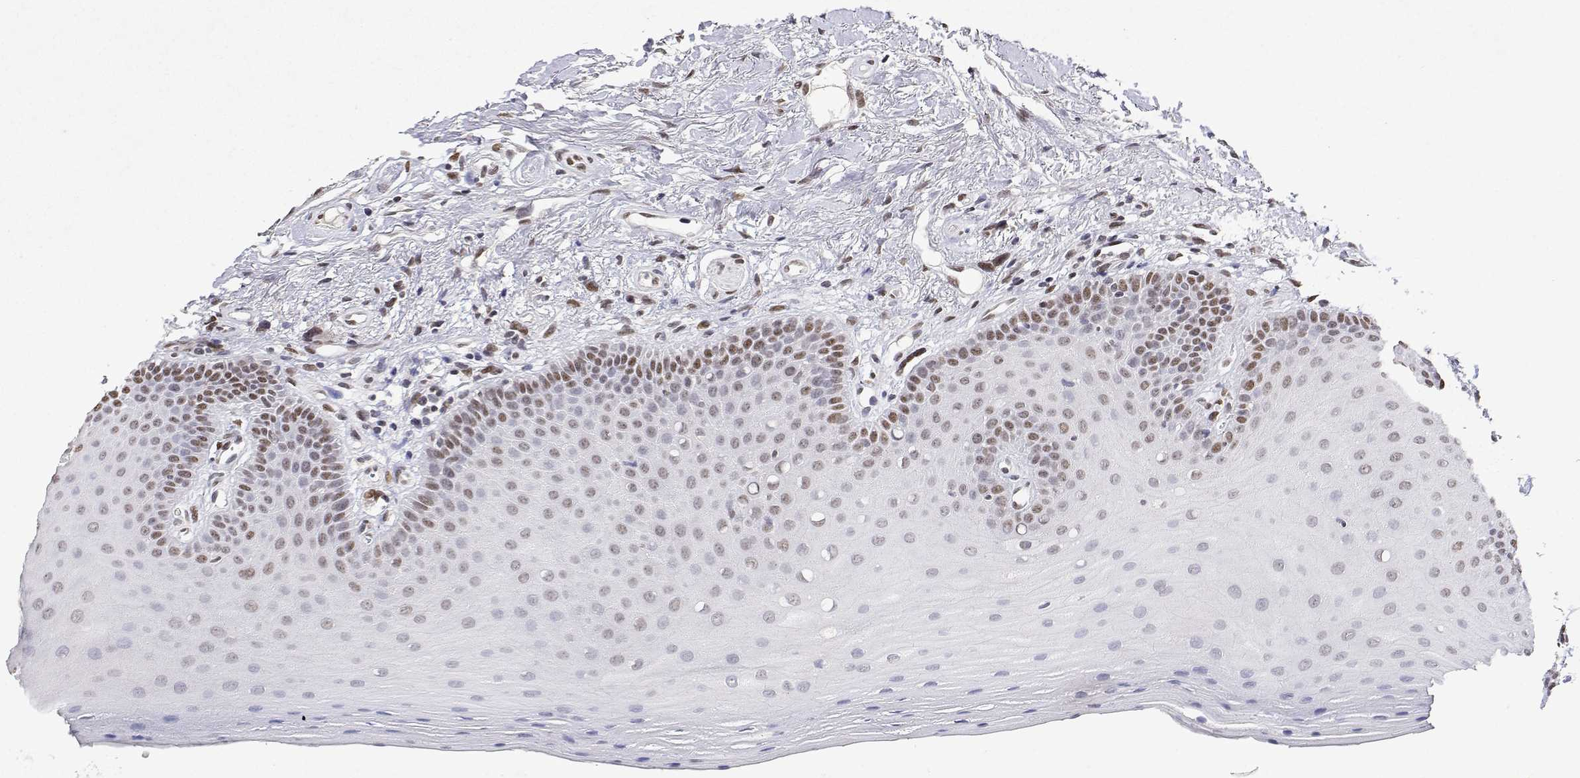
{"staining": {"intensity": "moderate", "quantity": "25%-75%", "location": "nuclear"}, "tissue": "oral mucosa", "cell_type": "Squamous epithelial cells", "image_type": "normal", "snomed": [{"axis": "morphology", "description": "Normal tissue, NOS"}, {"axis": "morphology", "description": "Normal morphology"}, {"axis": "topography", "description": "Oral tissue"}], "caption": "Squamous epithelial cells display medium levels of moderate nuclear positivity in about 25%-75% of cells in normal human oral mucosa. (brown staining indicates protein expression, while blue staining denotes nuclei).", "gene": "XPC", "patient": {"sex": "female", "age": 76}}